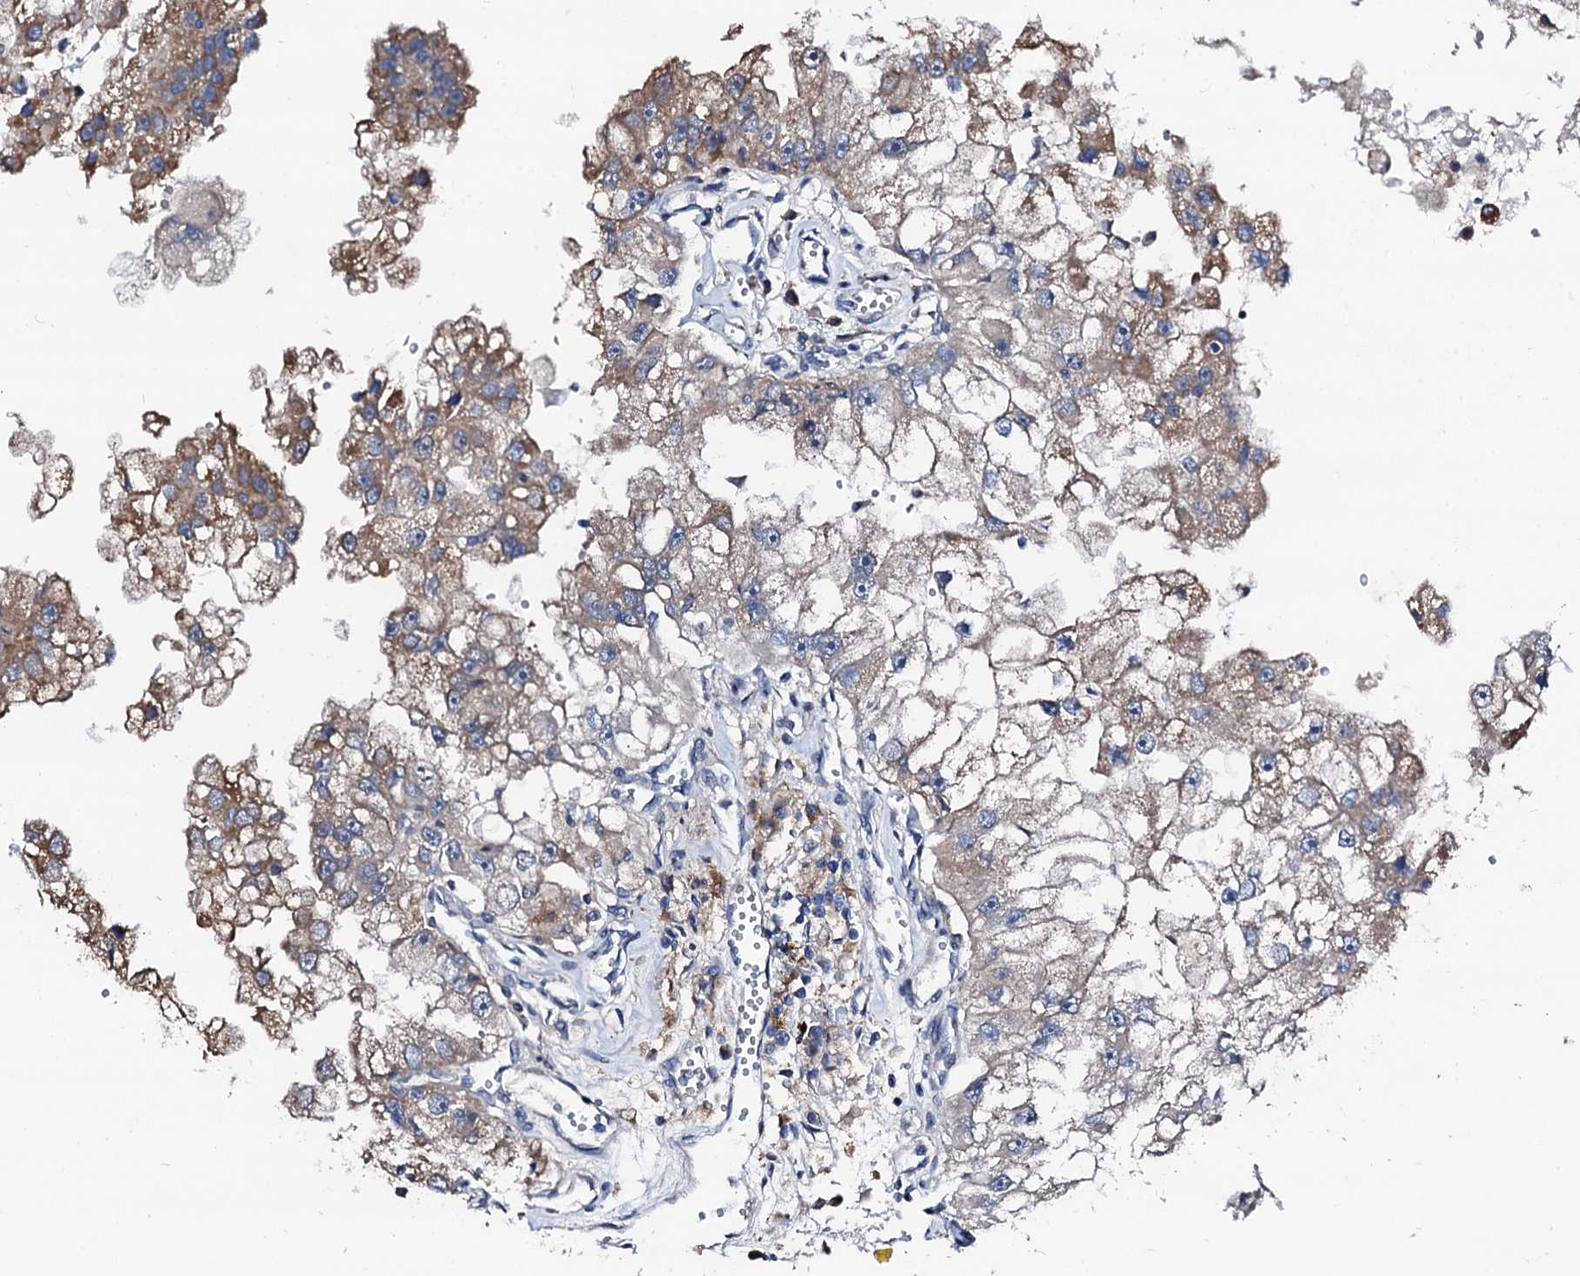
{"staining": {"intensity": "moderate", "quantity": "<25%", "location": "cytoplasmic/membranous"}, "tissue": "renal cancer", "cell_type": "Tumor cells", "image_type": "cancer", "snomed": [{"axis": "morphology", "description": "Adenocarcinoma, NOS"}, {"axis": "topography", "description": "Kidney"}], "caption": "Immunohistochemistry (IHC) of adenocarcinoma (renal) exhibits low levels of moderate cytoplasmic/membranous positivity in approximately <25% of tumor cells.", "gene": "TRAFD1", "patient": {"sex": "male", "age": 63}}